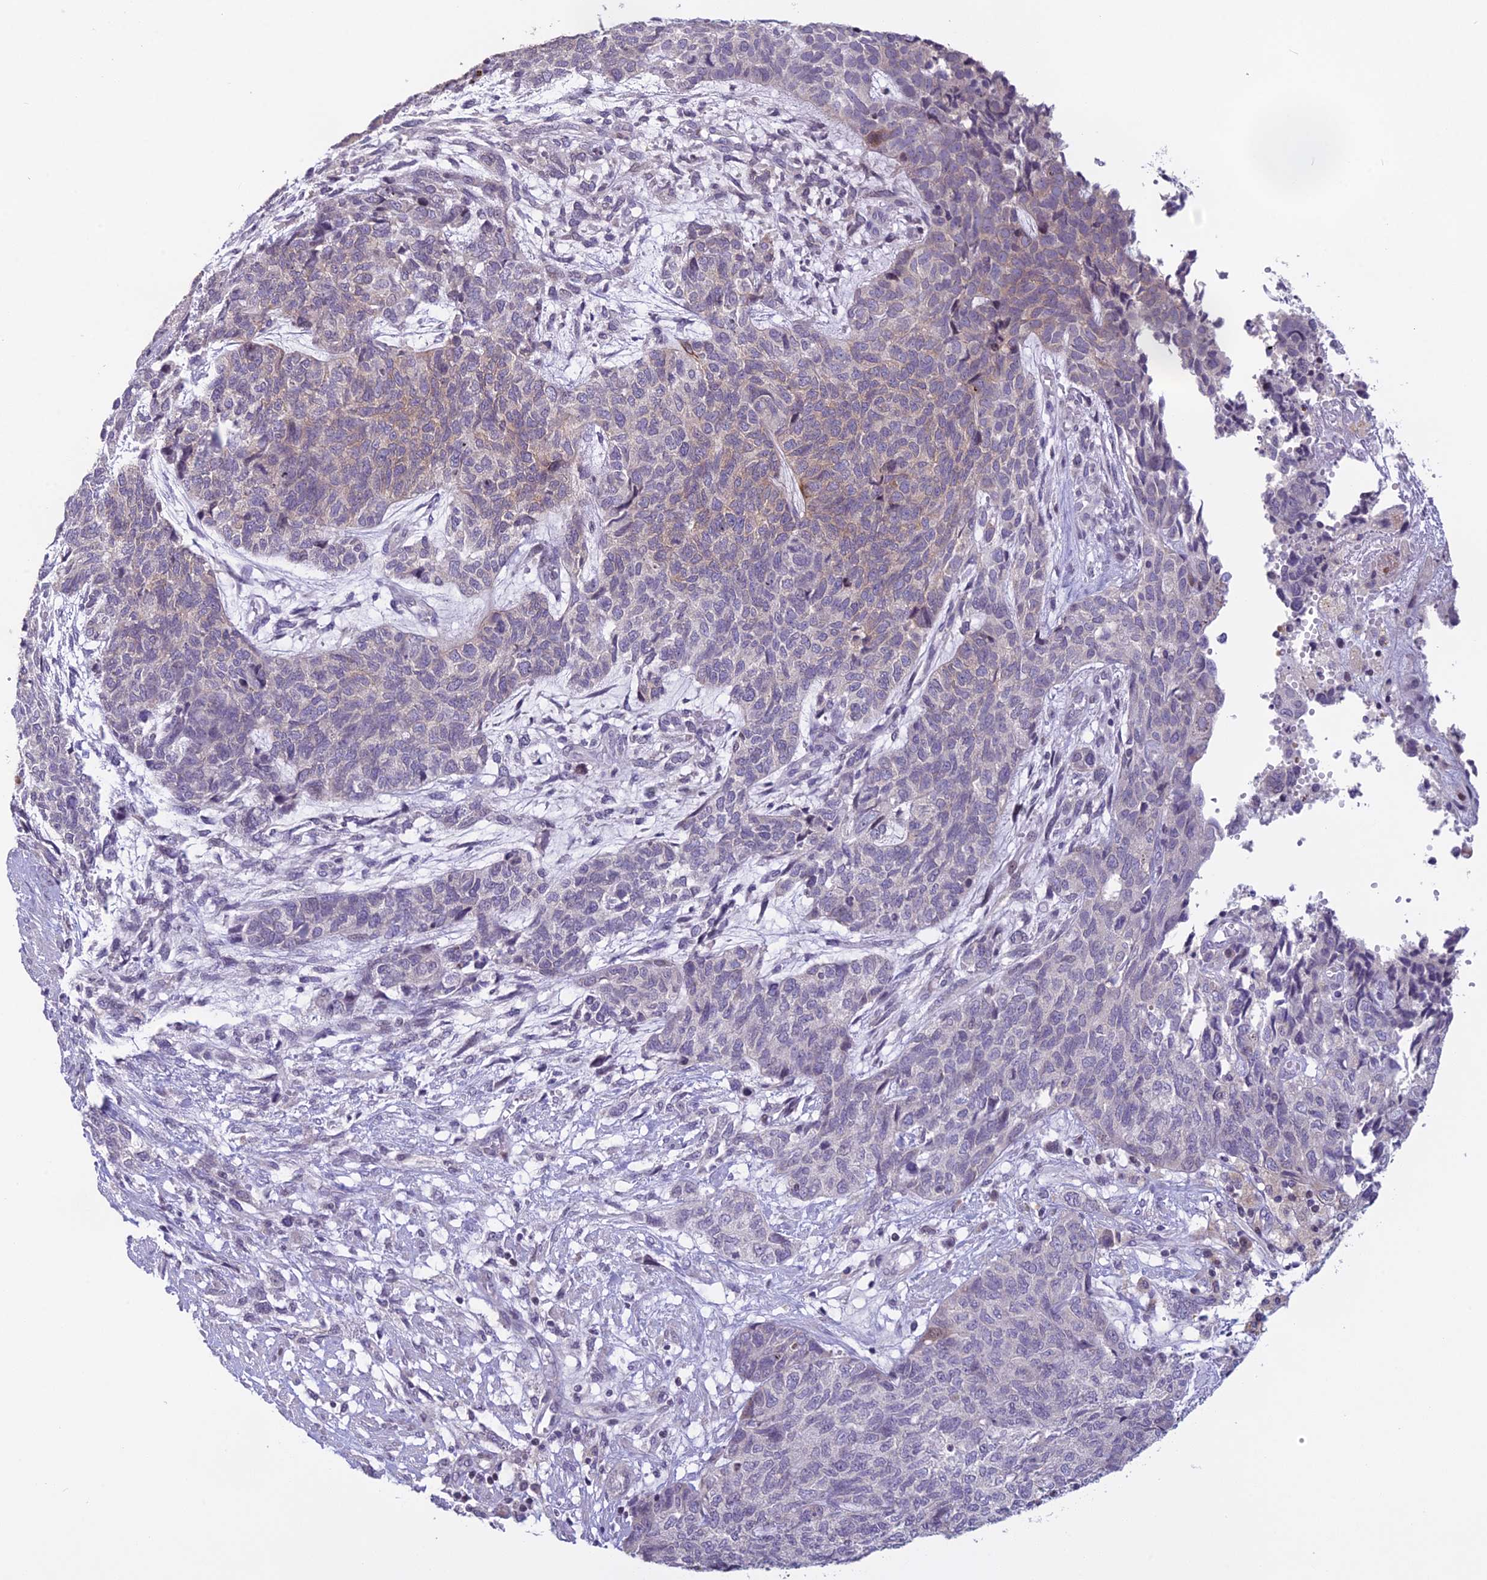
{"staining": {"intensity": "negative", "quantity": "none", "location": "none"}, "tissue": "cervical cancer", "cell_type": "Tumor cells", "image_type": "cancer", "snomed": [{"axis": "morphology", "description": "Squamous cell carcinoma, NOS"}, {"axis": "topography", "description": "Cervix"}], "caption": "High power microscopy micrograph of an immunohistochemistry (IHC) histopathology image of cervical cancer (squamous cell carcinoma), revealing no significant expression in tumor cells. Brightfield microscopy of immunohistochemistry (IHC) stained with DAB (brown) and hematoxylin (blue), captured at high magnification.", "gene": "TMEM134", "patient": {"sex": "female", "age": 63}}